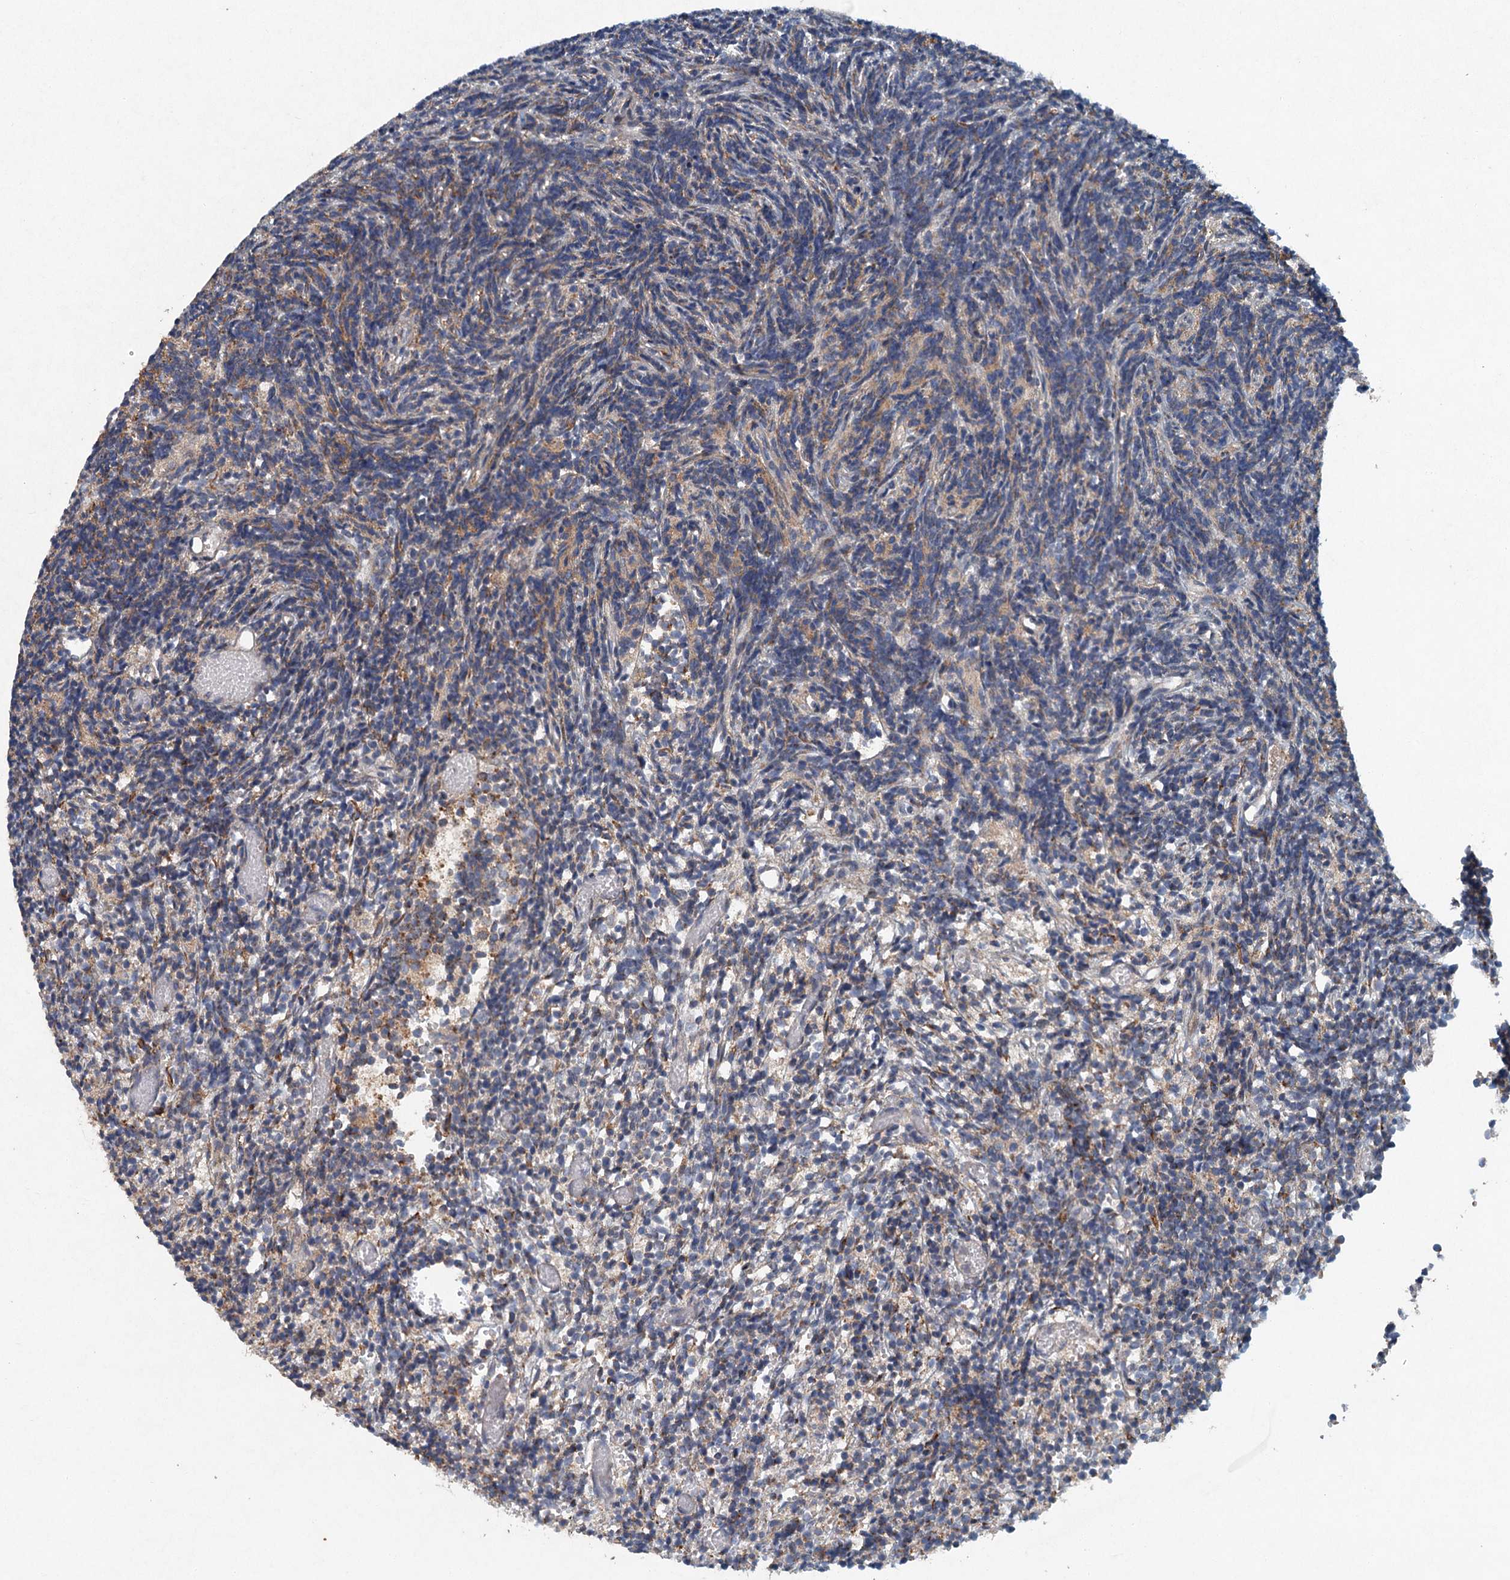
{"staining": {"intensity": "moderate", "quantity": "<25%", "location": "cytoplasmic/membranous"}, "tissue": "glioma", "cell_type": "Tumor cells", "image_type": "cancer", "snomed": [{"axis": "morphology", "description": "Glioma, malignant, Low grade"}, {"axis": "topography", "description": "Brain"}], "caption": "Tumor cells exhibit moderate cytoplasmic/membranous expression in approximately <25% of cells in low-grade glioma (malignant).", "gene": "SRPX2", "patient": {"sex": "female", "age": 1}}